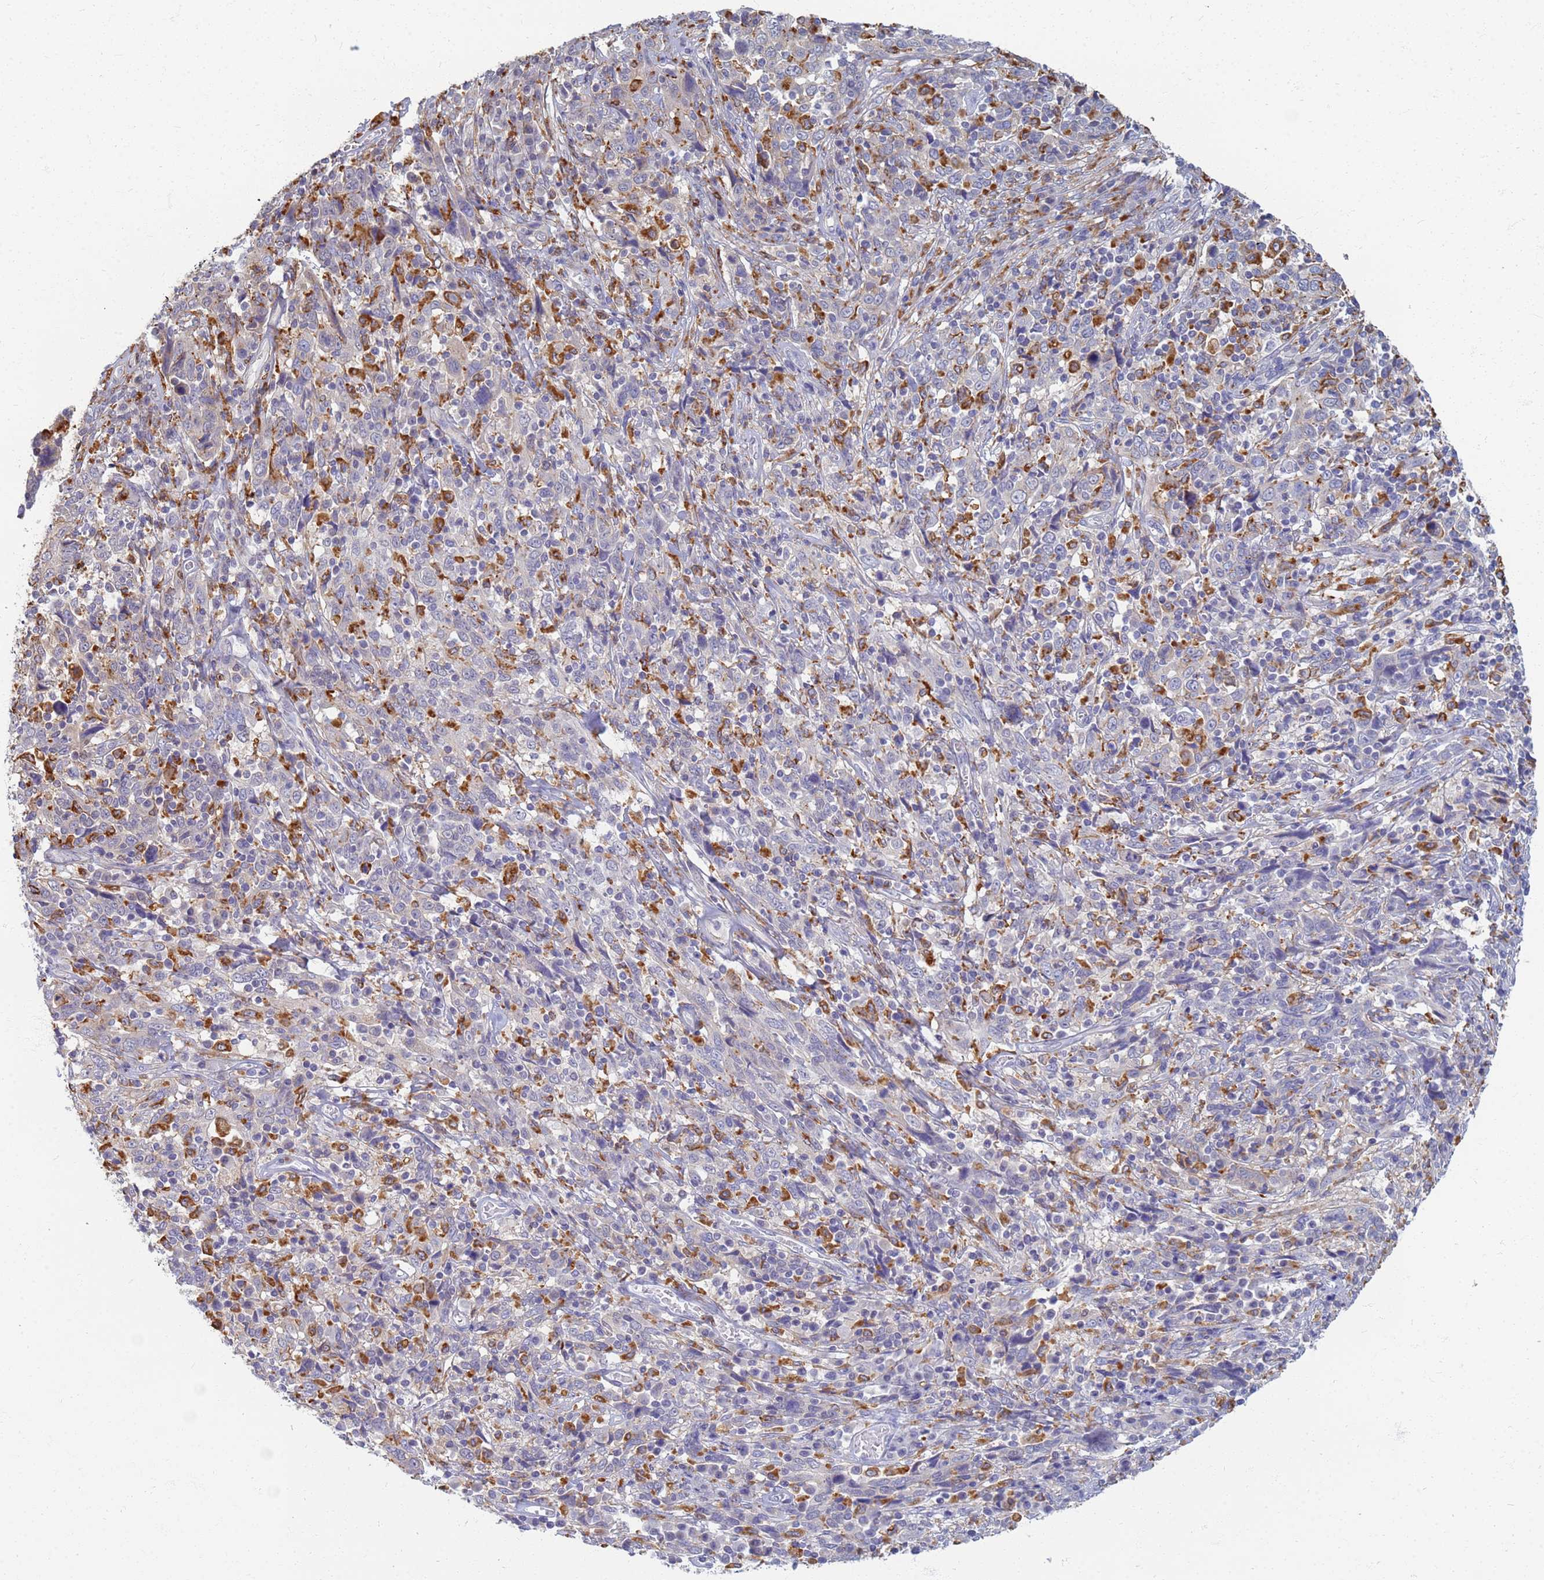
{"staining": {"intensity": "negative", "quantity": "none", "location": "none"}, "tissue": "cervical cancer", "cell_type": "Tumor cells", "image_type": "cancer", "snomed": [{"axis": "morphology", "description": "Squamous cell carcinoma, NOS"}, {"axis": "topography", "description": "Cervix"}], "caption": "Immunohistochemical staining of human squamous cell carcinoma (cervical) demonstrates no significant staining in tumor cells. (IHC, brightfield microscopy, high magnification).", "gene": "ATP6V1E1", "patient": {"sex": "female", "age": 46}}